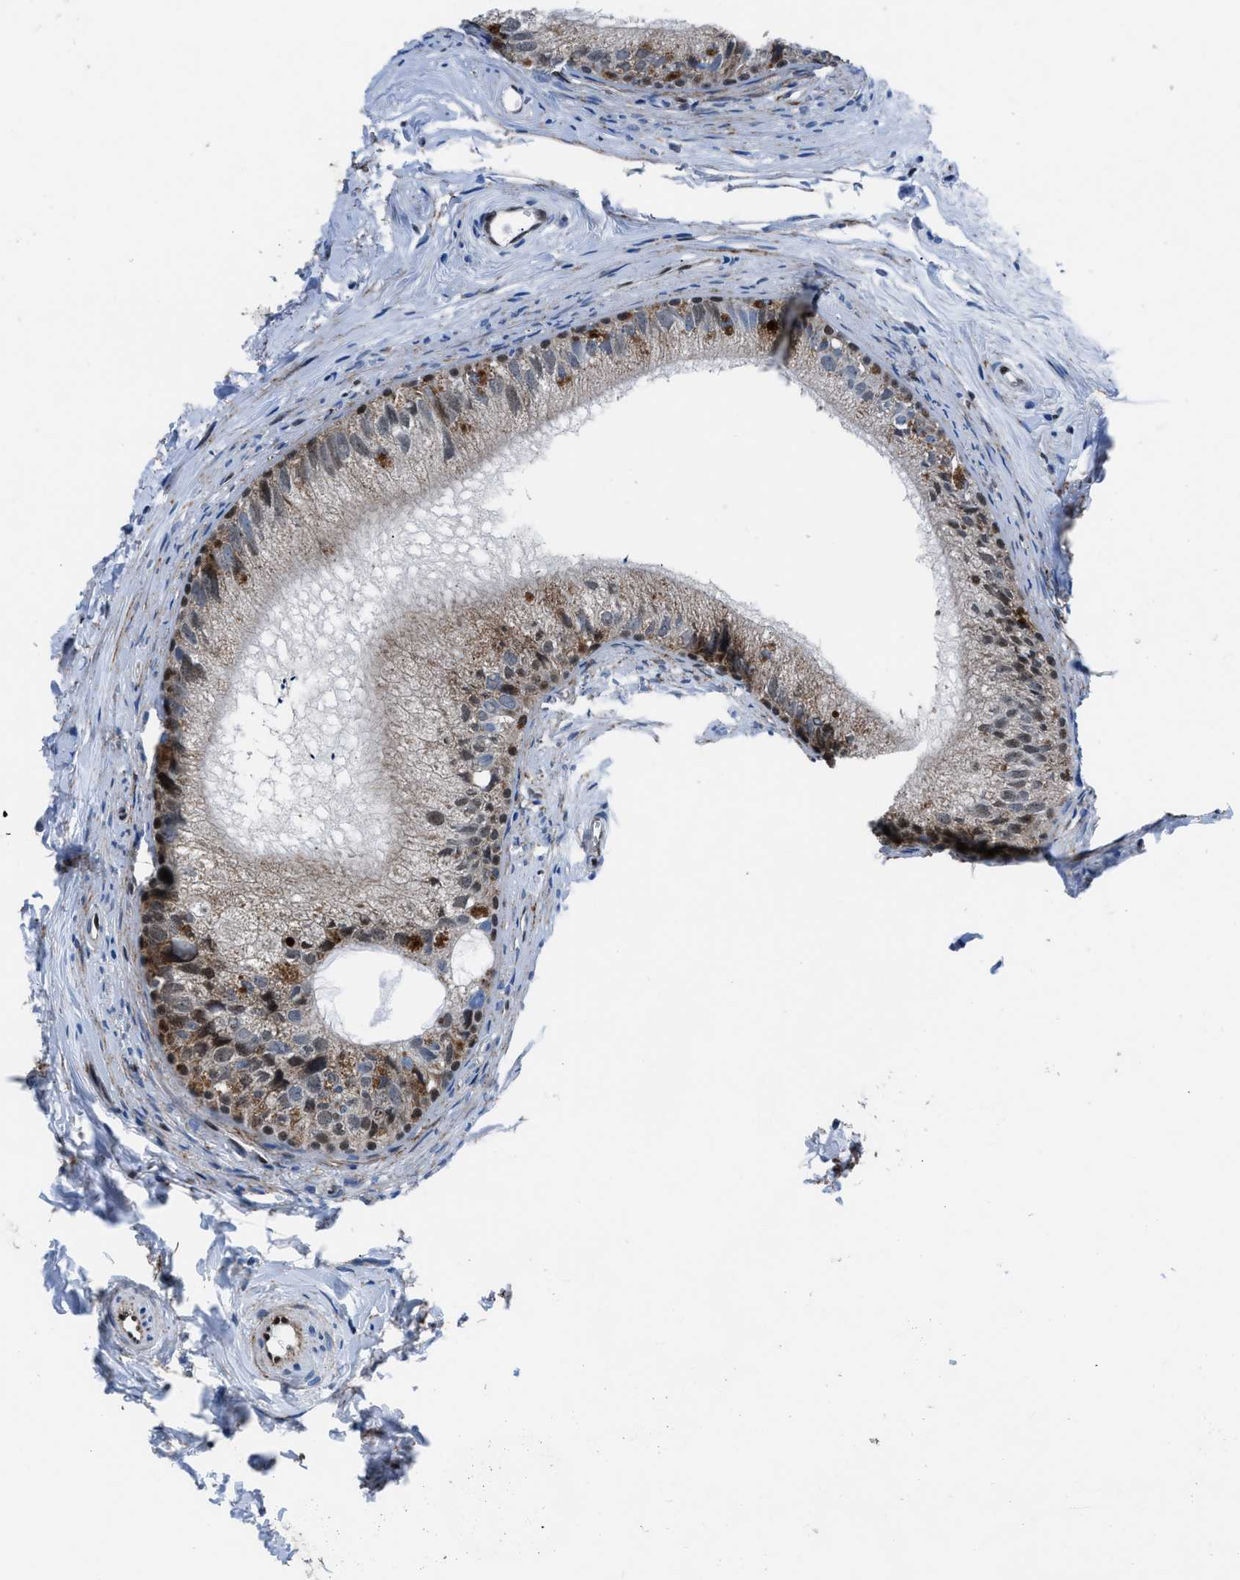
{"staining": {"intensity": "moderate", "quantity": "25%-75%", "location": "cytoplasmic/membranous,nuclear"}, "tissue": "epididymis", "cell_type": "Glandular cells", "image_type": "normal", "snomed": [{"axis": "morphology", "description": "Normal tissue, NOS"}, {"axis": "topography", "description": "Epididymis"}], "caption": "IHC of normal human epididymis displays medium levels of moderate cytoplasmic/membranous,nuclear positivity in about 25%-75% of glandular cells. The staining was performed using DAB, with brown indicating positive protein expression. Nuclei are stained blue with hematoxylin.", "gene": "LMO2", "patient": {"sex": "male", "age": 56}}